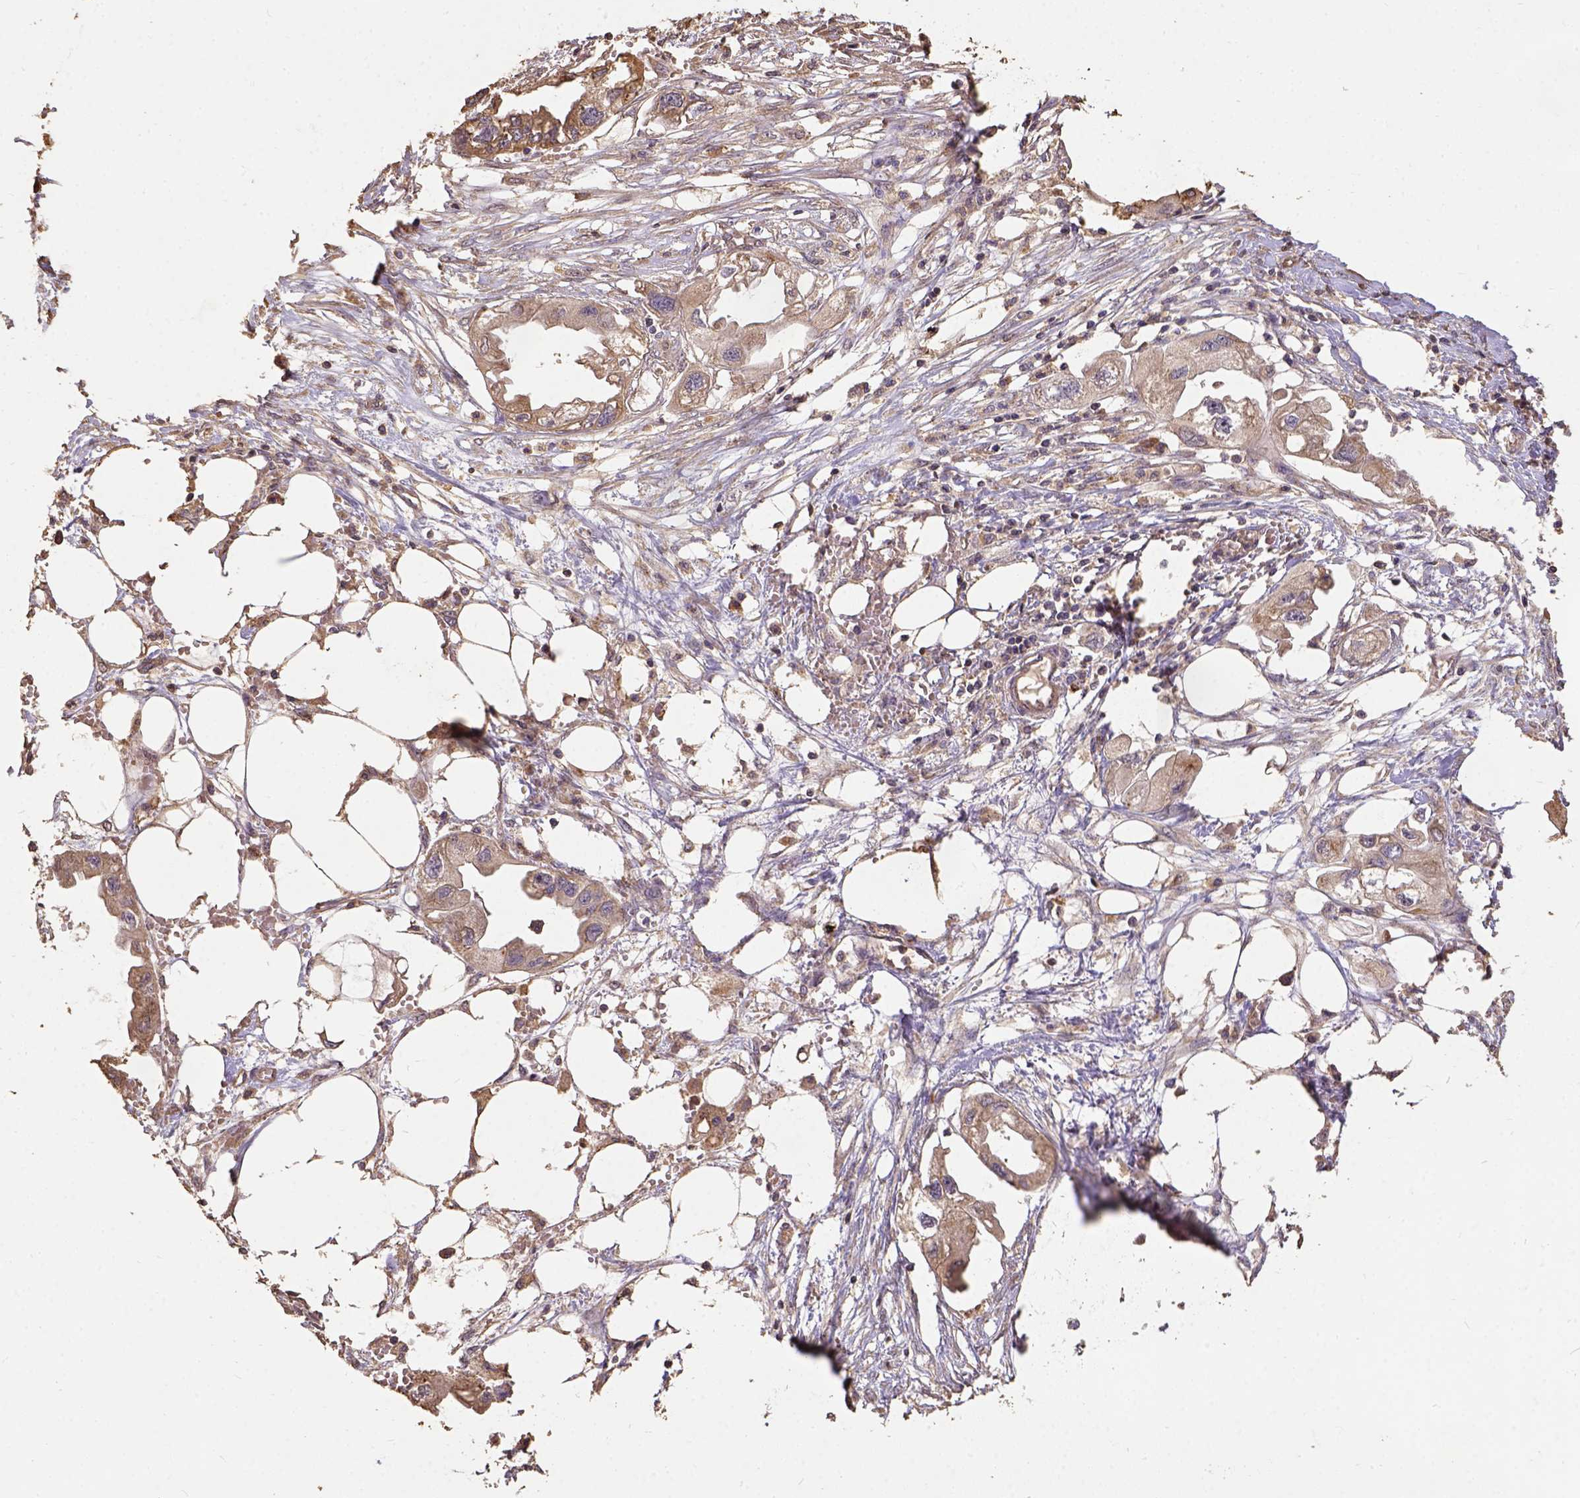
{"staining": {"intensity": "weak", "quantity": ">75%", "location": "cytoplasmic/membranous"}, "tissue": "endometrial cancer", "cell_type": "Tumor cells", "image_type": "cancer", "snomed": [{"axis": "morphology", "description": "Adenocarcinoma, NOS"}, {"axis": "morphology", "description": "Adenocarcinoma, metastatic, NOS"}, {"axis": "topography", "description": "Adipose tissue"}, {"axis": "topography", "description": "Endometrium"}], "caption": "This is an image of immunohistochemistry (IHC) staining of endometrial cancer (metastatic adenocarcinoma), which shows weak staining in the cytoplasmic/membranous of tumor cells.", "gene": "ATP1B3", "patient": {"sex": "female", "age": 67}}